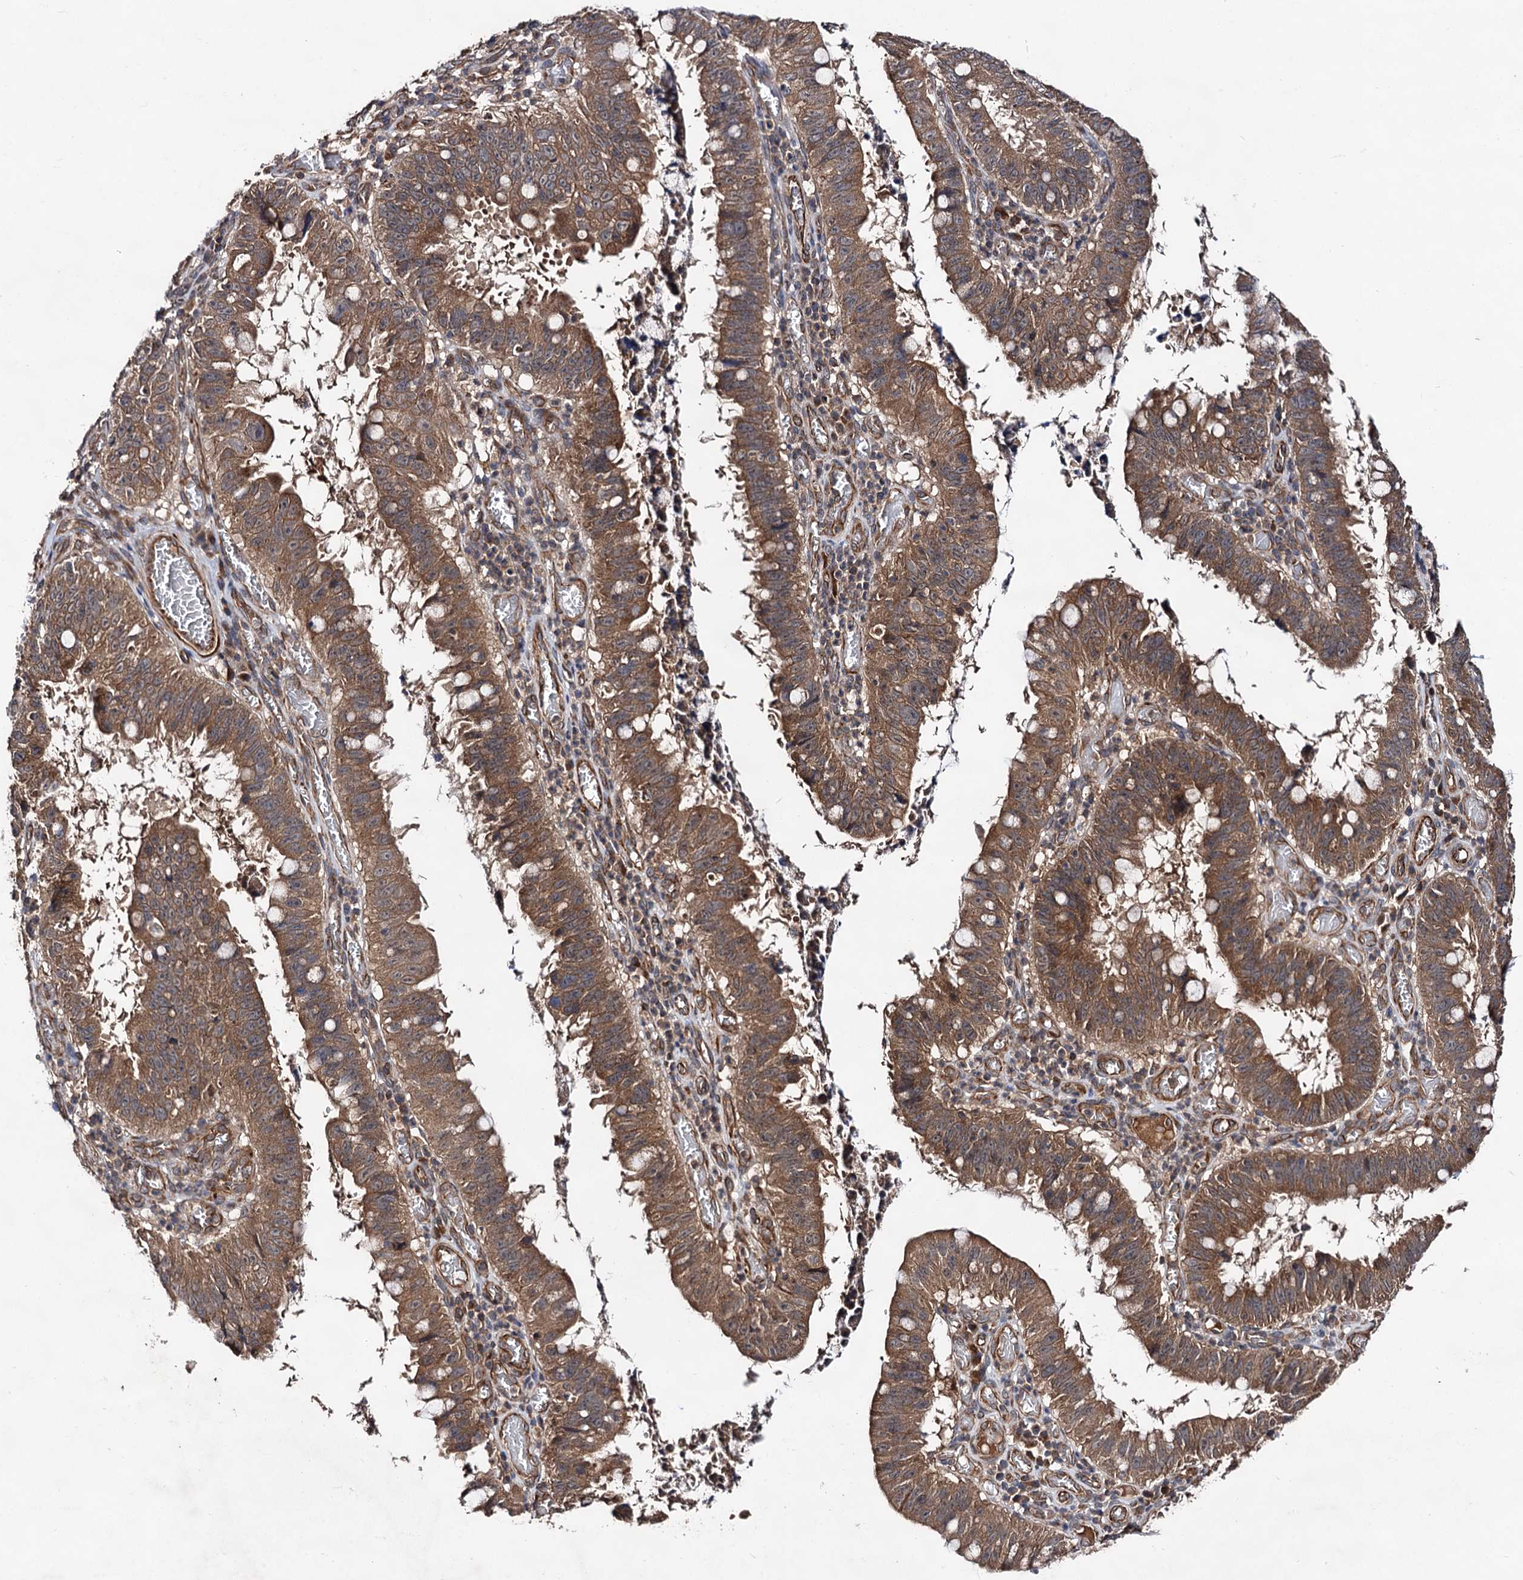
{"staining": {"intensity": "moderate", "quantity": ">75%", "location": "cytoplasmic/membranous"}, "tissue": "stomach cancer", "cell_type": "Tumor cells", "image_type": "cancer", "snomed": [{"axis": "morphology", "description": "Adenocarcinoma, NOS"}, {"axis": "topography", "description": "Stomach"}], "caption": "Brown immunohistochemical staining in human stomach cancer demonstrates moderate cytoplasmic/membranous expression in approximately >75% of tumor cells.", "gene": "TEX9", "patient": {"sex": "male", "age": 59}}